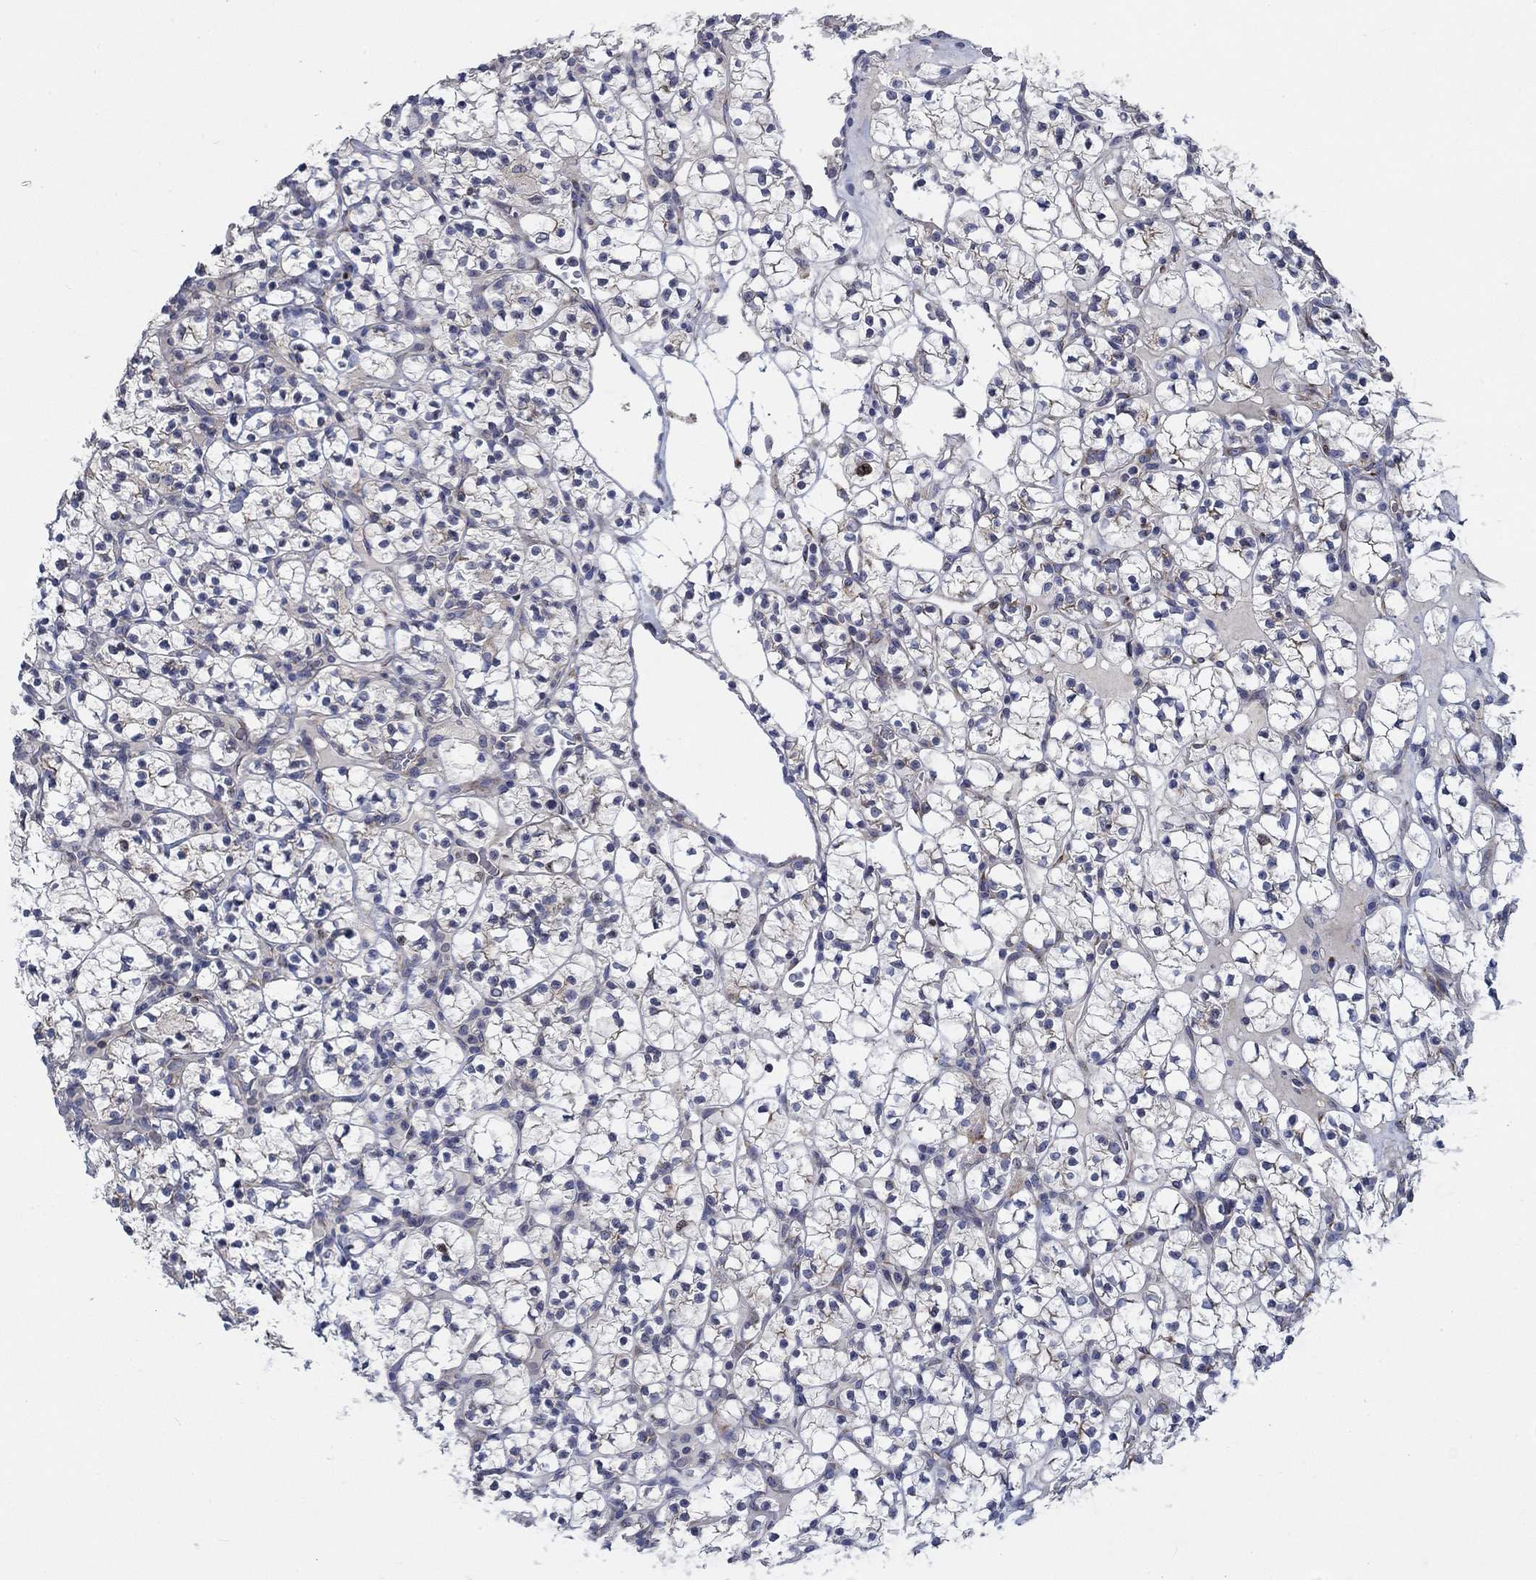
{"staining": {"intensity": "negative", "quantity": "none", "location": "none"}, "tissue": "renal cancer", "cell_type": "Tumor cells", "image_type": "cancer", "snomed": [{"axis": "morphology", "description": "Adenocarcinoma, NOS"}, {"axis": "topography", "description": "Kidney"}], "caption": "DAB (3,3'-diaminobenzidine) immunohistochemical staining of renal adenocarcinoma demonstrates no significant expression in tumor cells.", "gene": "MMP24", "patient": {"sex": "female", "age": 89}}